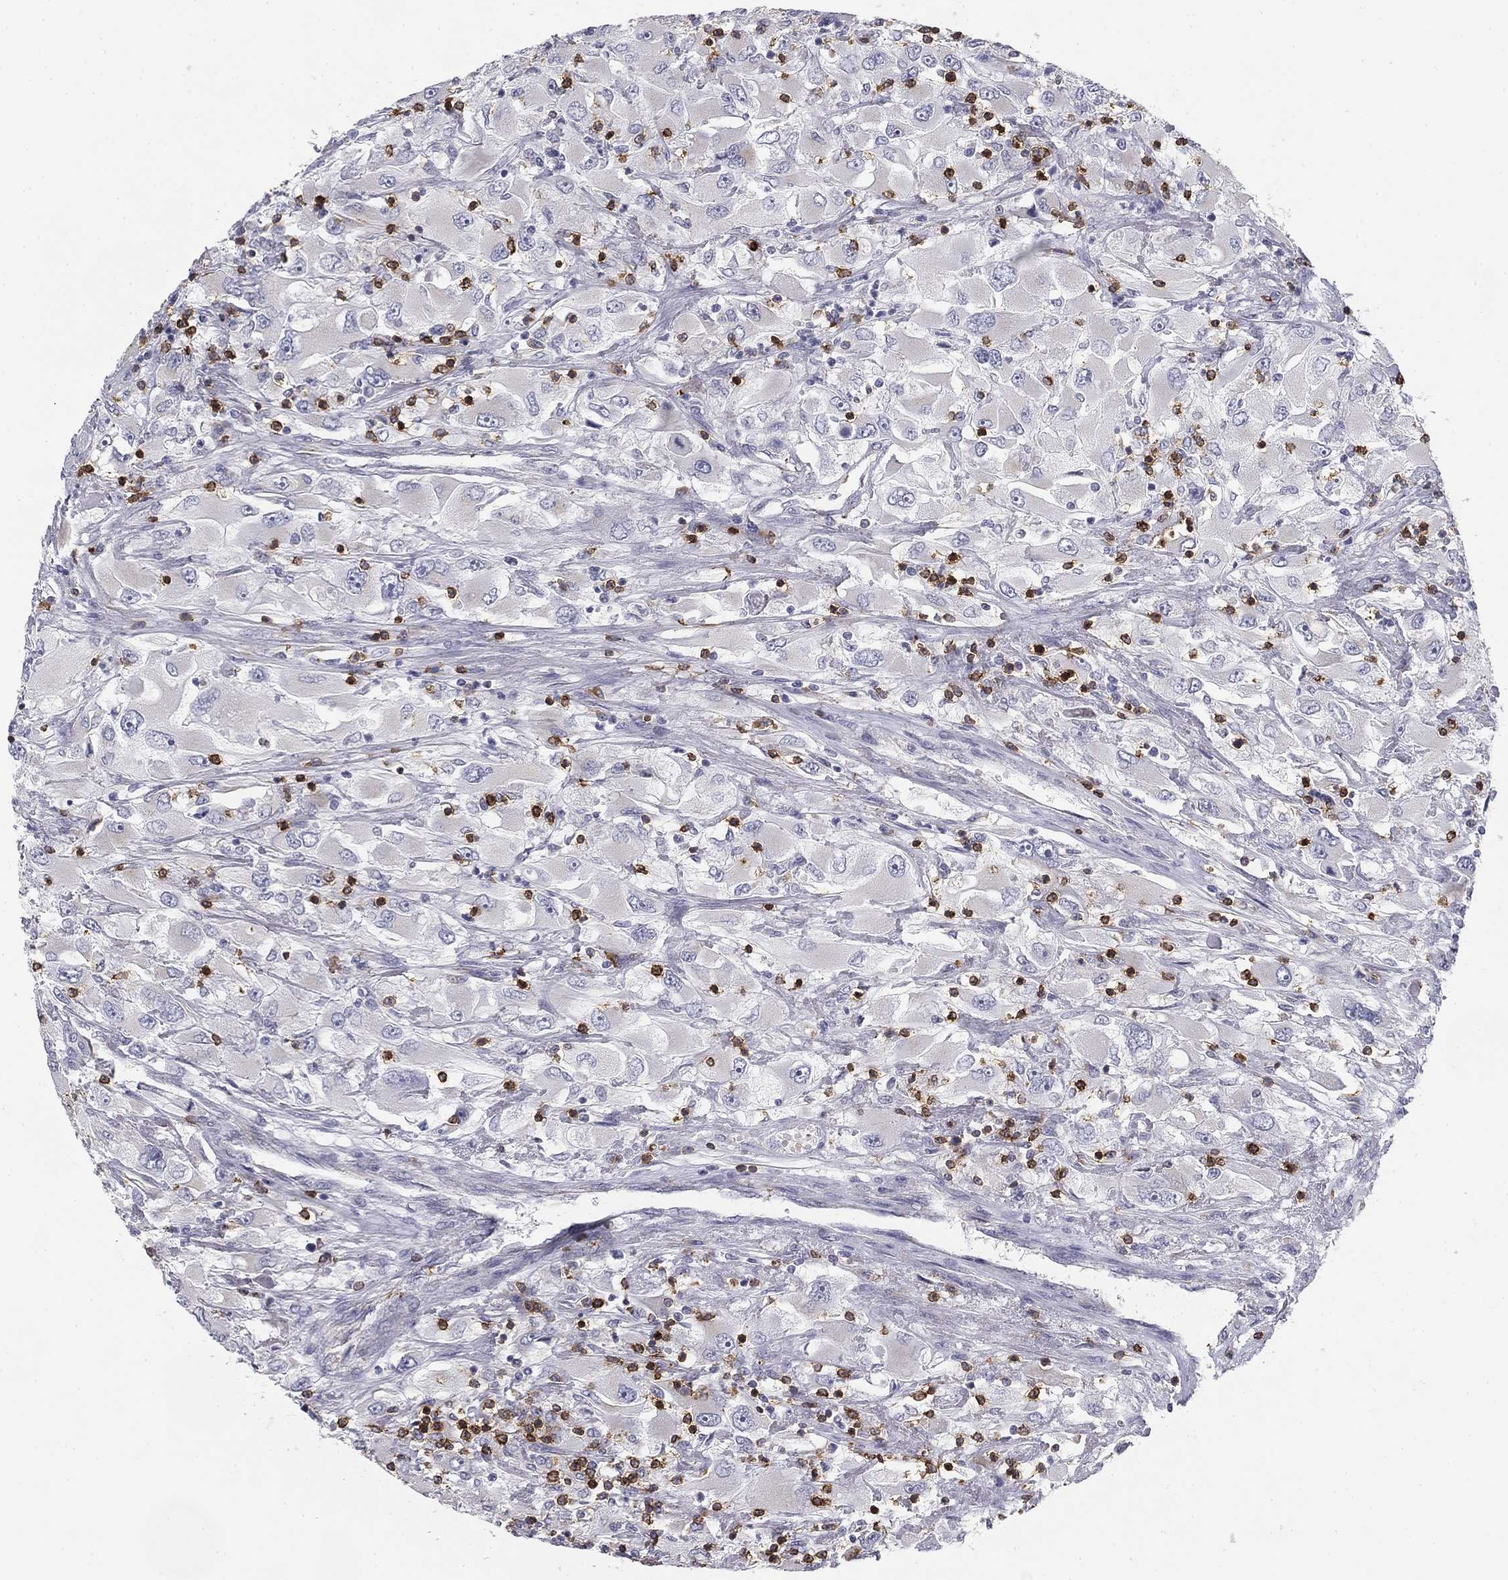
{"staining": {"intensity": "weak", "quantity": "<25%", "location": "cytoplasmic/membranous"}, "tissue": "renal cancer", "cell_type": "Tumor cells", "image_type": "cancer", "snomed": [{"axis": "morphology", "description": "Adenocarcinoma, NOS"}, {"axis": "topography", "description": "Kidney"}], "caption": "An image of human renal cancer (adenocarcinoma) is negative for staining in tumor cells.", "gene": "TRAT1", "patient": {"sex": "female", "age": 52}}